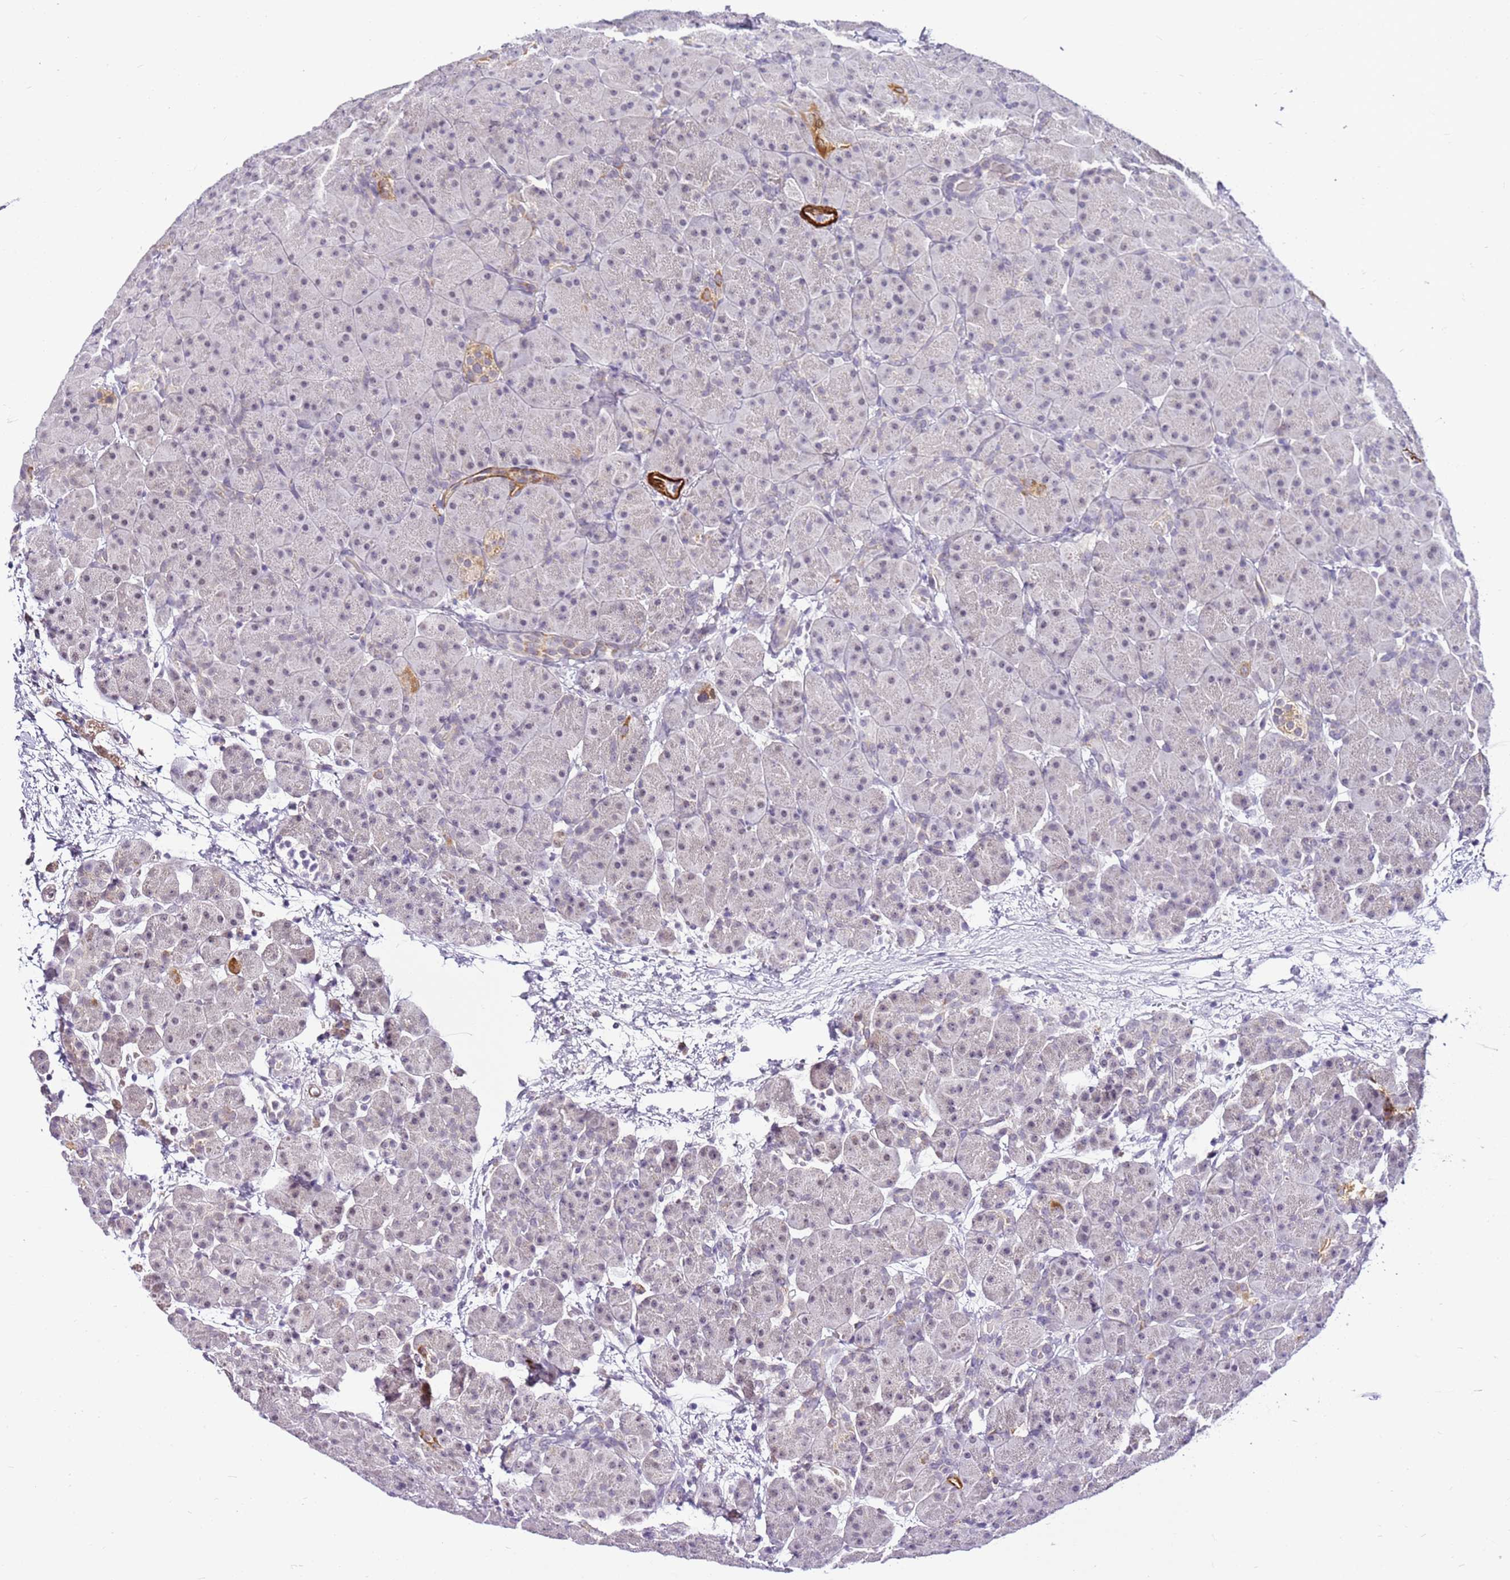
{"staining": {"intensity": "negative", "quantity": "none", "location": "none"}, "tissue": "pancreas", "cell_type": "Exocrine glandular cells", "image_type": "normal", "snomed": [{"axis": "morphology", "description": "Normal tissue, NOS"}, {"axis": "topography", "description": "Pancreas"}], "caption": "Image shows no significant protein staining in exocrine glandular cells of unremarkable pancreas. (Stains: DAB (3,3'-diaminobenzidine) immunohistochemistry (IHC) with hematoxylin counter stain, Microscopy: brightfield microscopy at high magnification).", "gene": "SMIM4", "patient": {"sex": "male", "age": 66}}